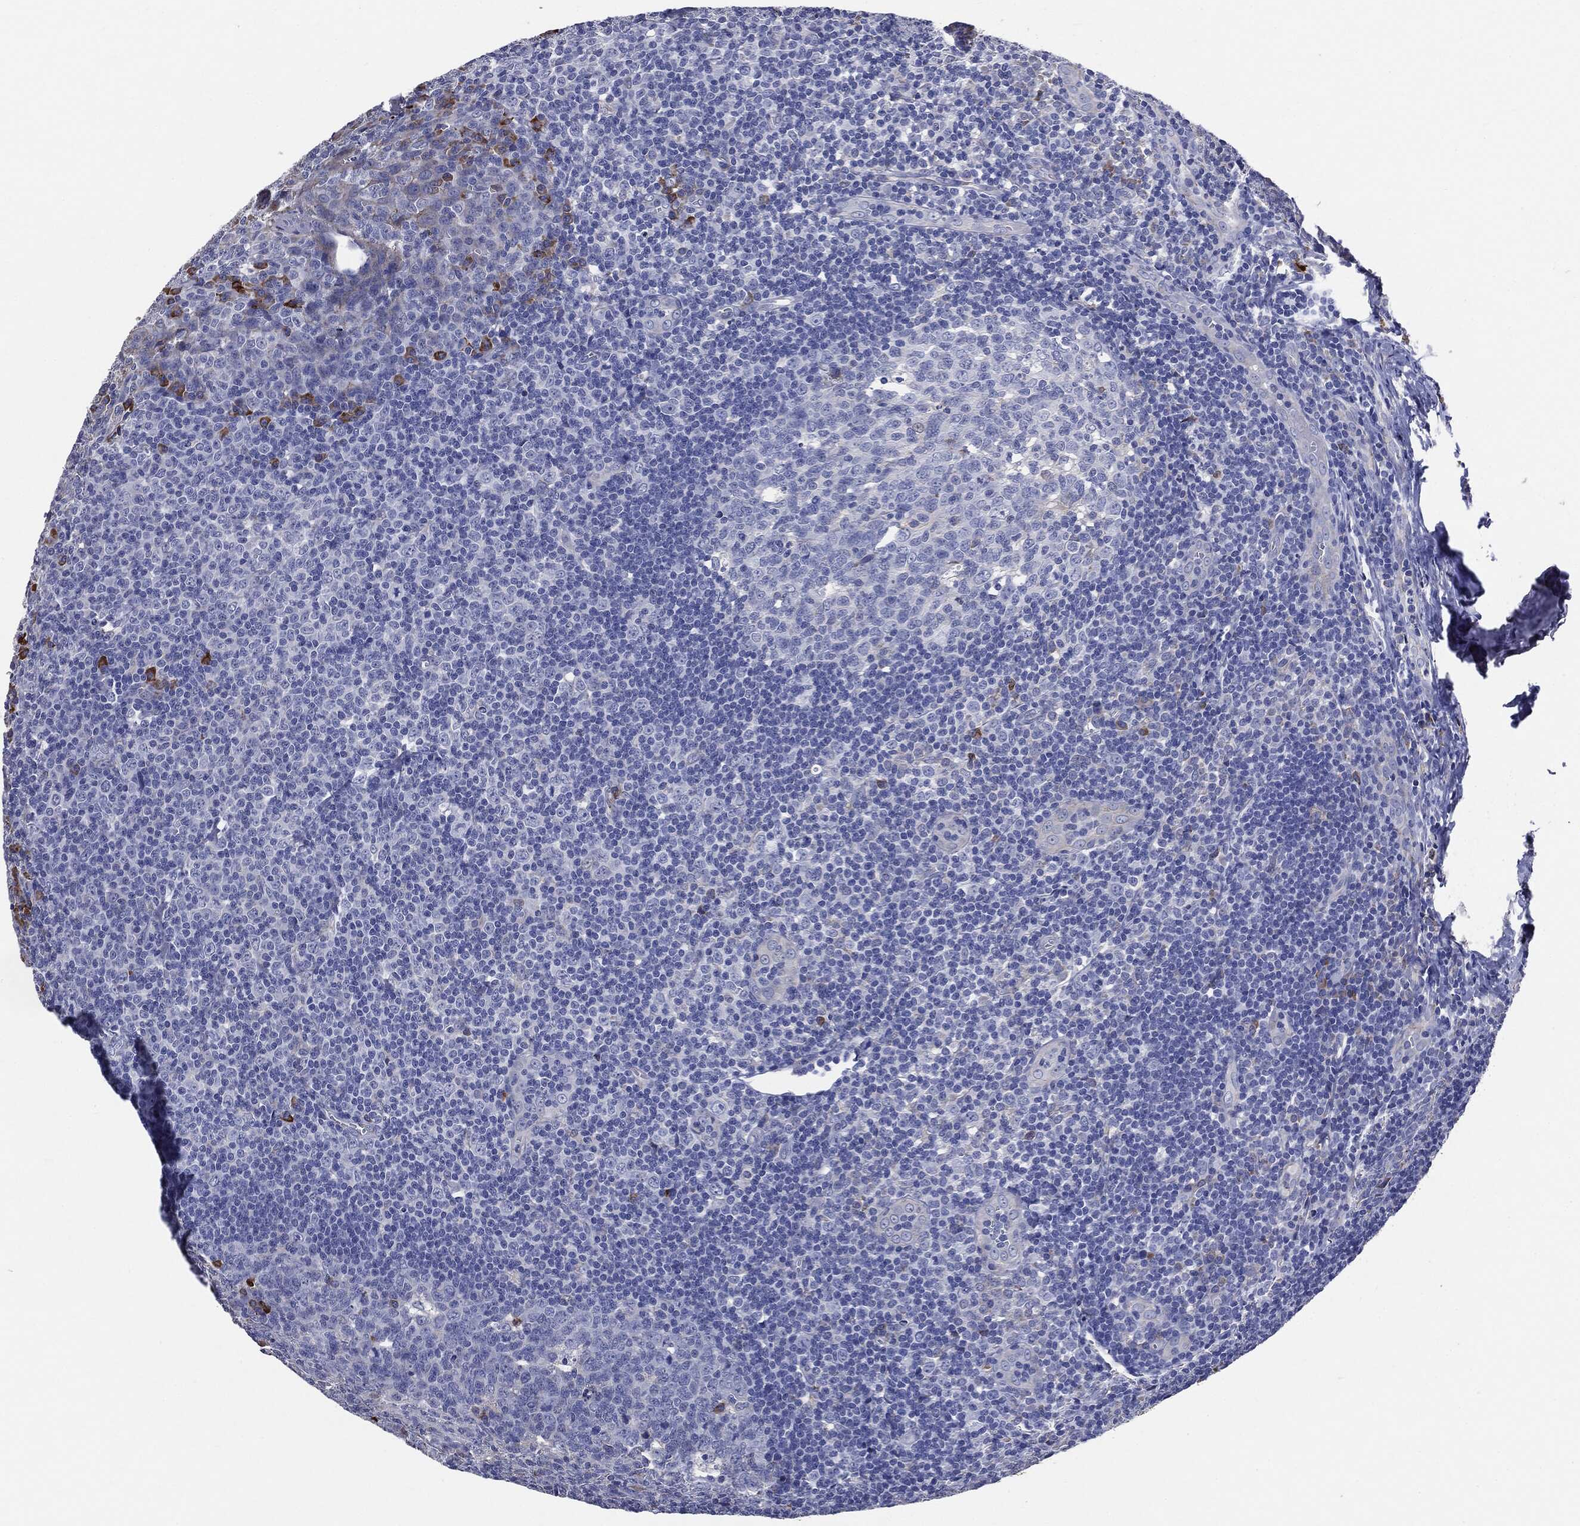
{"staining": {"intensity": "negative", "quantity": "none", "location": "none"}, "tissue": "tonsil", "cell_type": "Germinal center cells", "image_type": "normal", "snomed": [{"axis": "morphology", "description": "Normal tissue, NOS"}, {"axis": "topography", "description": "Tonsil"}], "caption": "Protein analysis of unremarkable tonsil displays no significant positivity in germinal center cells. Brightfield microscopy of immunohistochemistry (IHC) stained with DAB (brown) and hematoxylin (blue), captured at high magnification.", "gene": "PTGS2", "patient": {"sex": "male", "age": 20}}